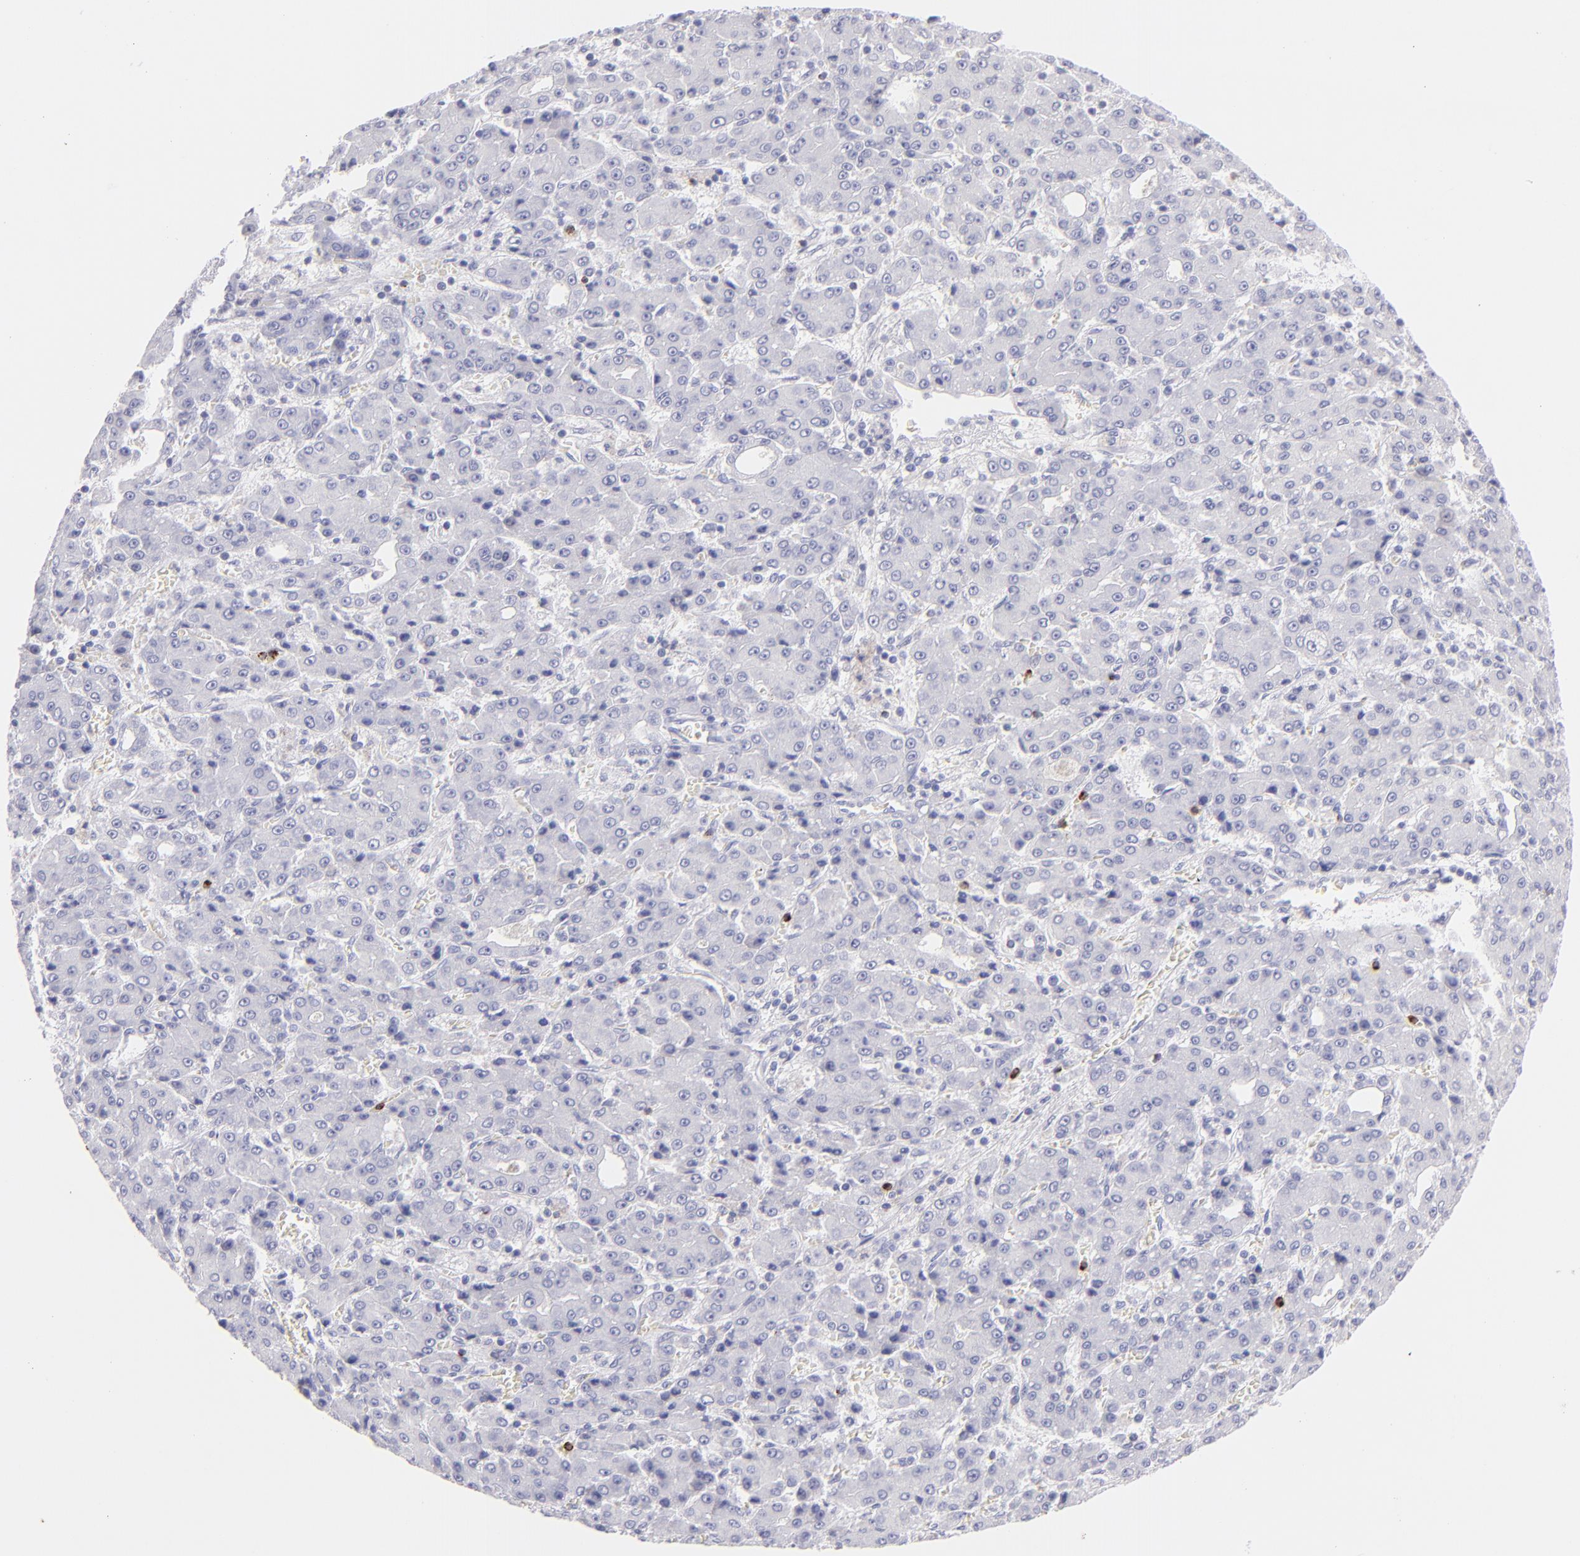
{"staining": {"intensity": "negative", "quantity": "none", "location": "none"}, "tissue": "liver cancer", "cell_type": "Tumor cells", "image_type": "cancer", "snomed": [{"axis": "morphology", "description": "Carcinoma, Hepatocellular, NOS"}, {"axis": "topography", "description": "Liver"}], "caption": "DAB immunohistochemical staining of human liver cancer (hepatocellular carcinoma) shows no significant expression in tumor cells.", "gene": "PRF1", "patient": {"sex": "male", "age": 69}}